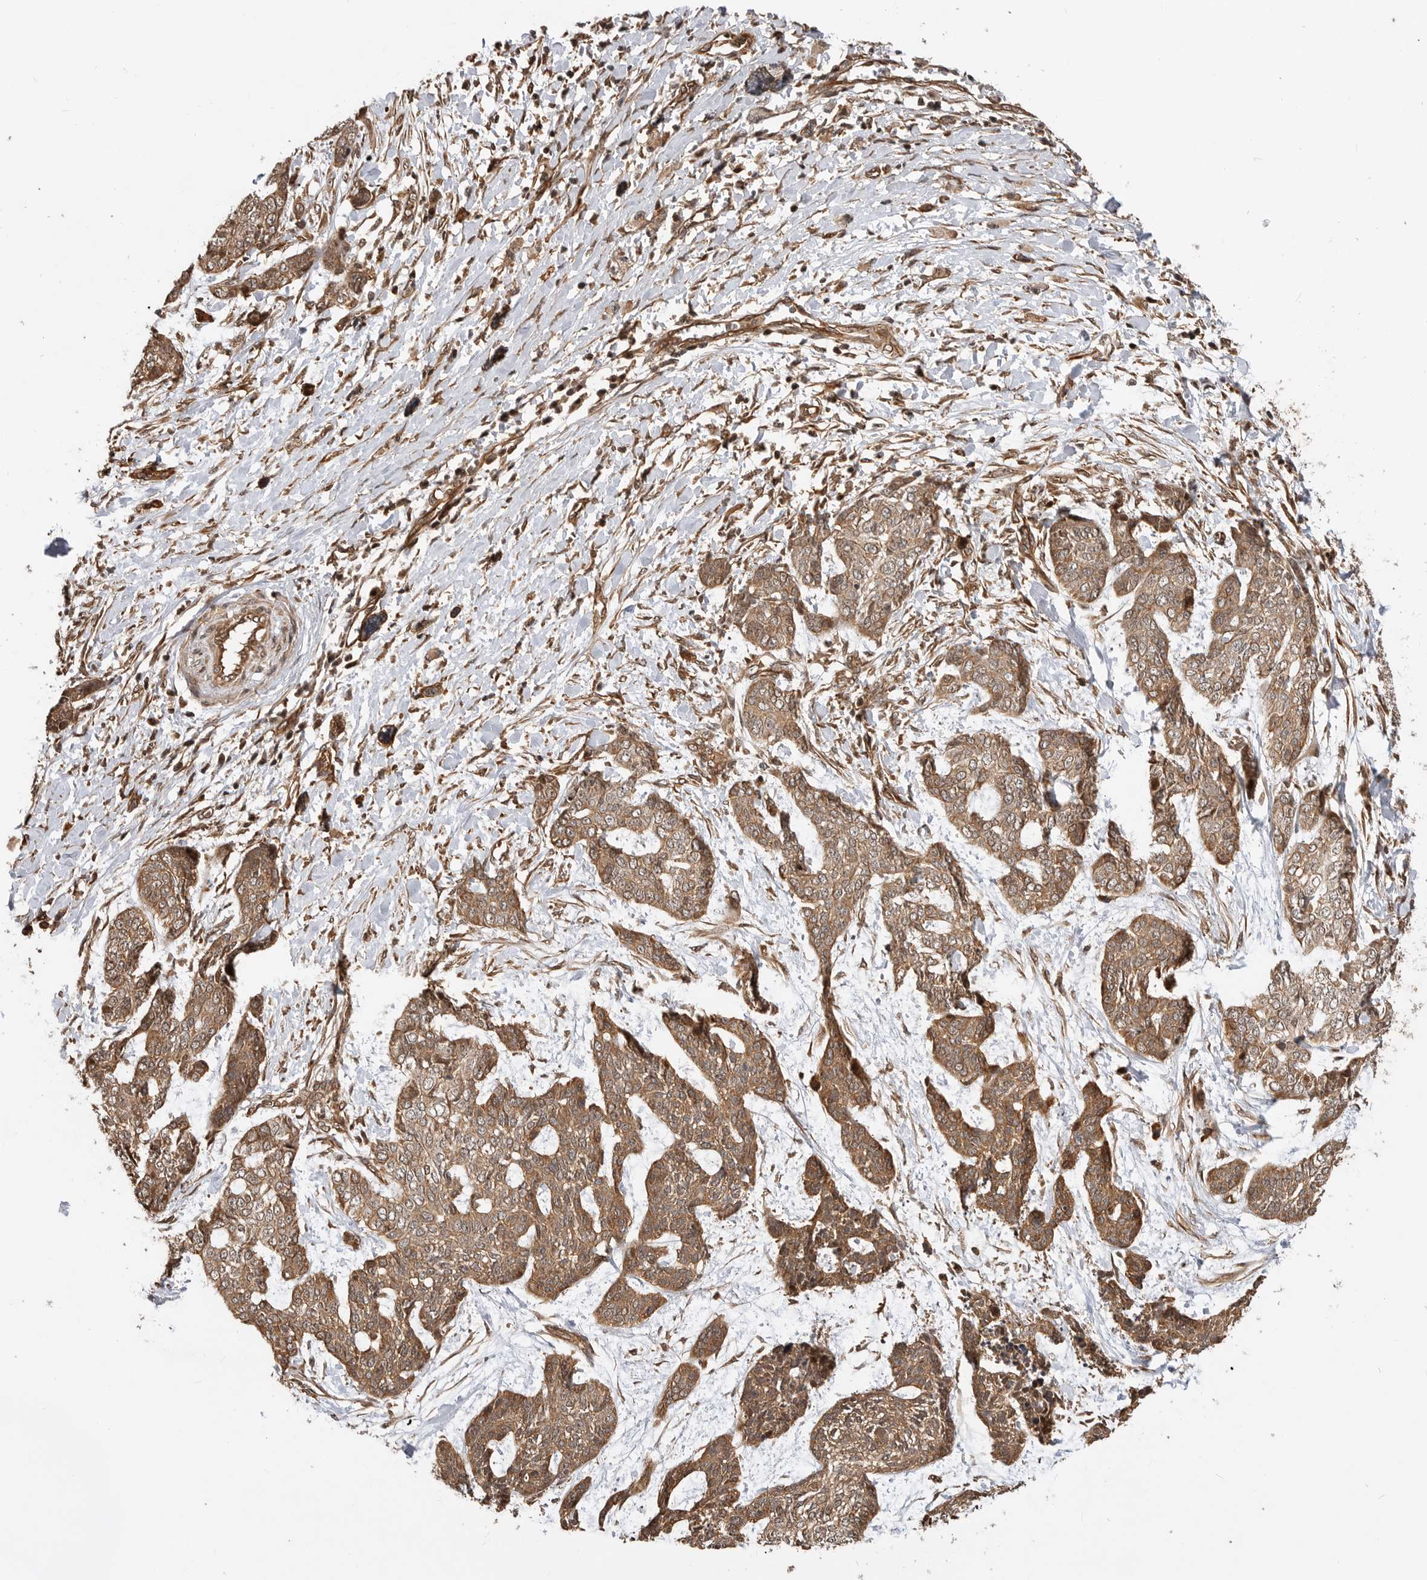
{"staining": {"intensity": "moderate", "quantity": ">75%", "location": "cytoplasmic/membranous"}, "tissue": "skin cancer", "cell_type": "Tumor cells", "image_type": "cancer", "snomed": [{"axis": "morphology", "description": "Basal cell carcinoma"}, {"axis": "topography", "description": "Skin"}], "caption": "Immunohistochemical staining of skin cancer reveals moderate cytoplasmic/membranous protein positivity in approximately >75% of tumor cells.", "gene": "ADPRS", "patient": {"sex": "female", "age": 64}}